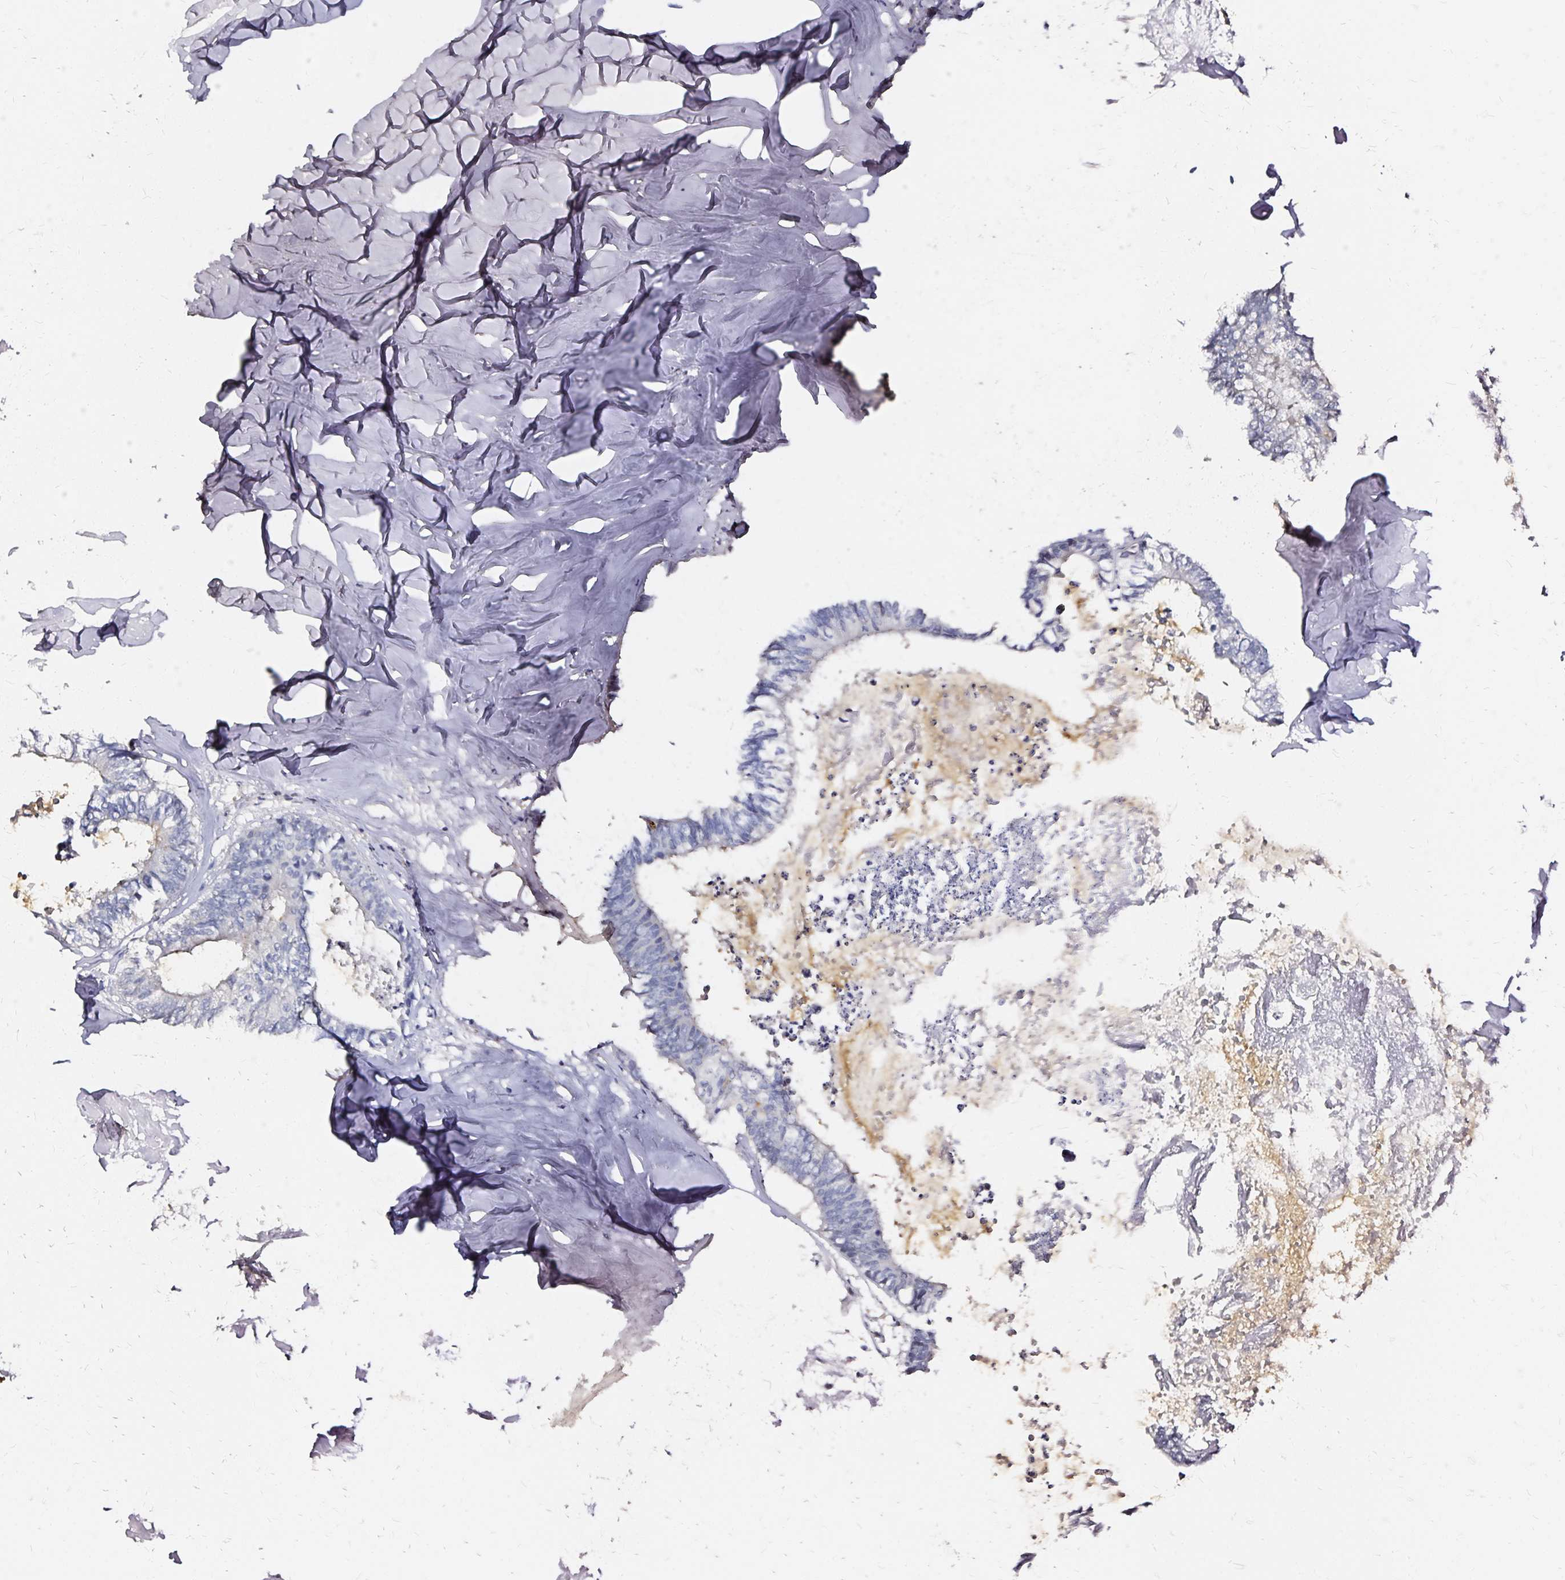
{"staining": {"intensity": "negative", "quantity": "none", "location": "none"}, "tissue": "colorectal cancer", "cell_type": "Tumor cells", "image_type": "cancer", "snomed": [{"axis": "morphology", "description": "Adenocarcinoma, NOS"}, {"axis": "topography", "description": "Colon"}, {"axis": "topography", "description": "Rectum"}], "caption": "High power microscopy image of an immunohistochemistry (IHC) image of colorectal adenocarcinoma, revealing no significant expression in tumor cells.", "gene": "SLC5A1", "patient": {"sex": "male", "age": 57}}